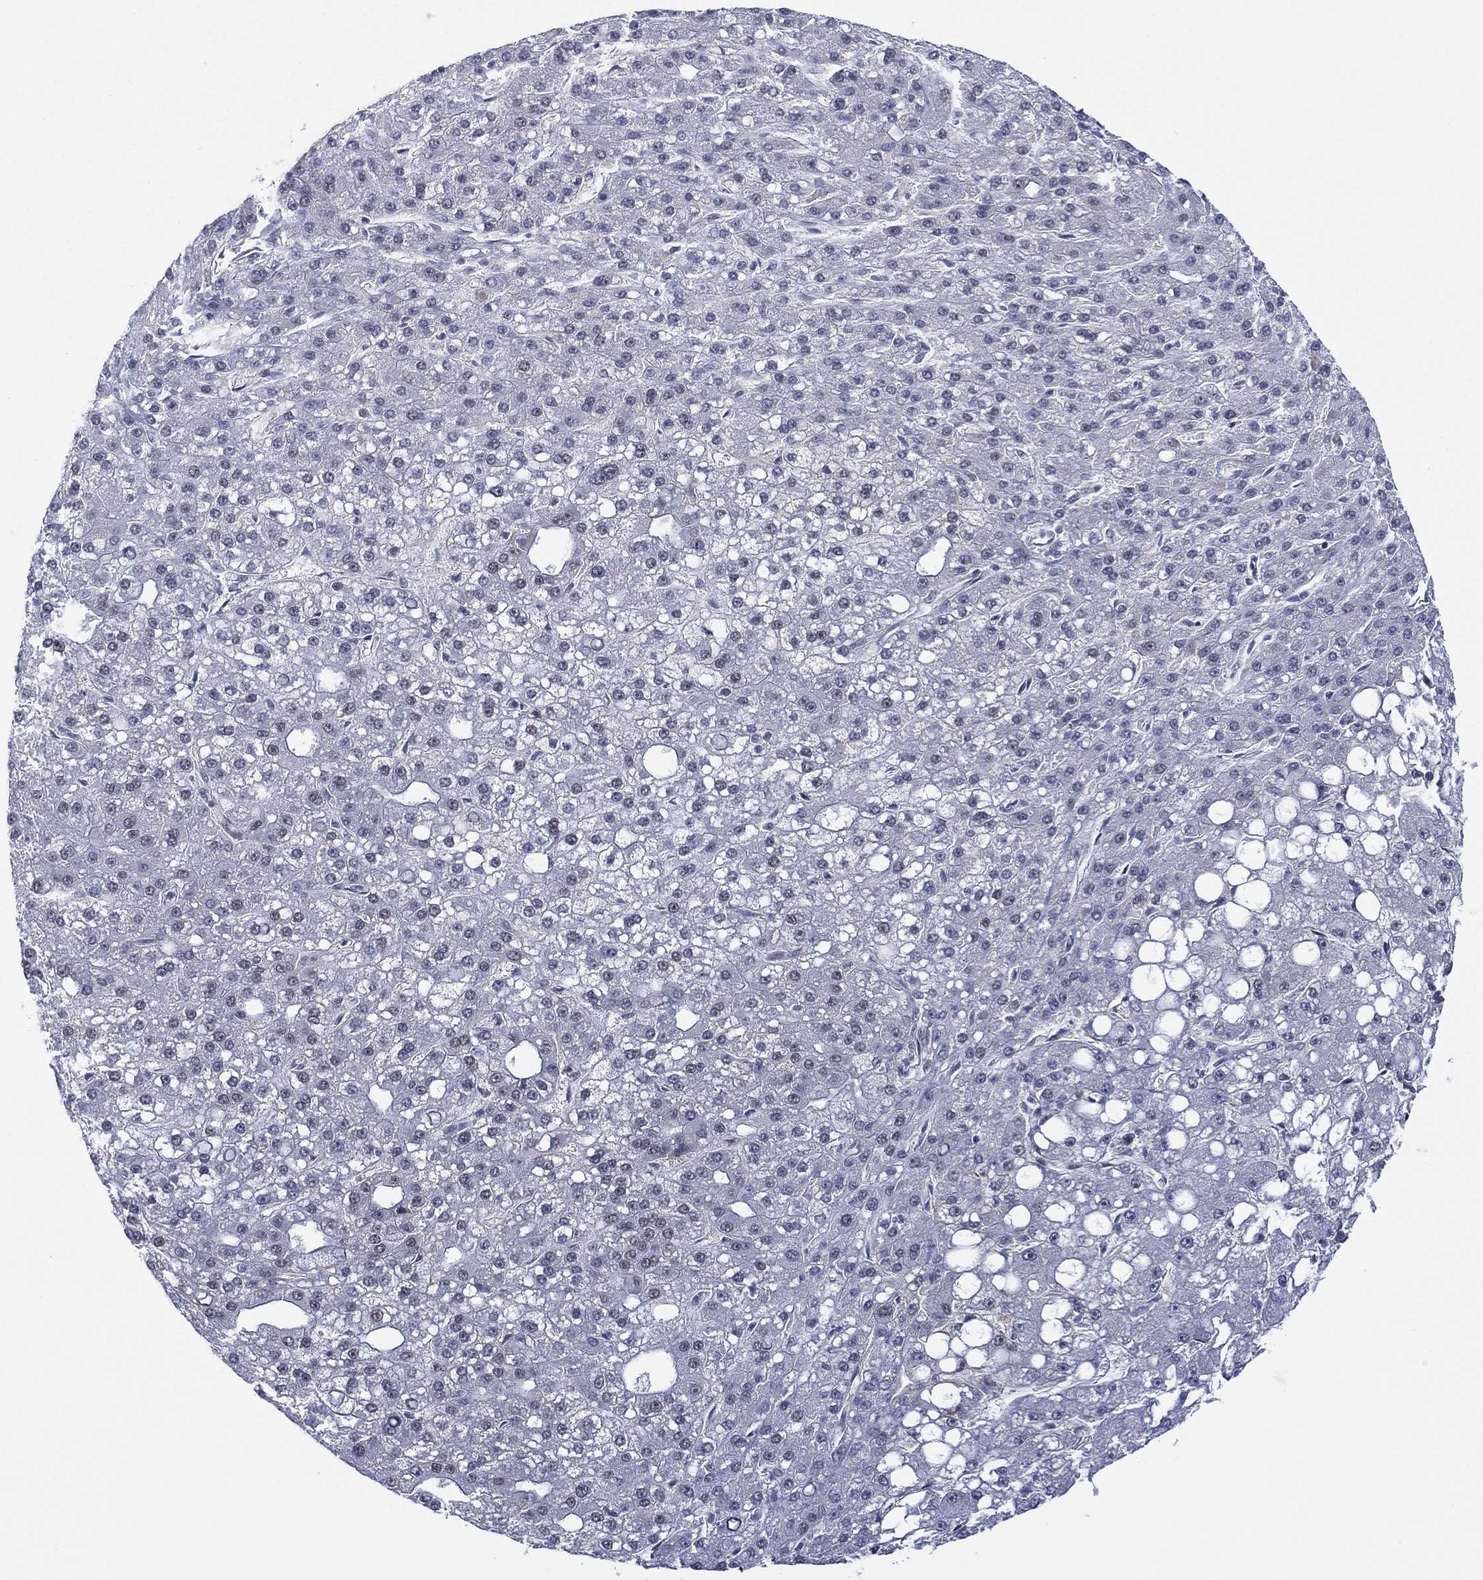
{"staining": {"intensity": "negative", "quantity": "none", "location": "none"}, "tissue": "liver cancer", "cell_type": "Tumor cells", "image_type": "cancer", "snomed": [{"axis": "morphology", "description": "Carcinoma, Hepatocellular, NOS"}, {"axis": "topography", "description": "Liver"}], "caption": "High power microscopy photomicrograph of an IHC histopathology image of hepatocellular carcinoma (liver), revealing no significant staining in tumor cells.", "gene": "GSE1", "patient": {"sex": "male", "age": 67}}